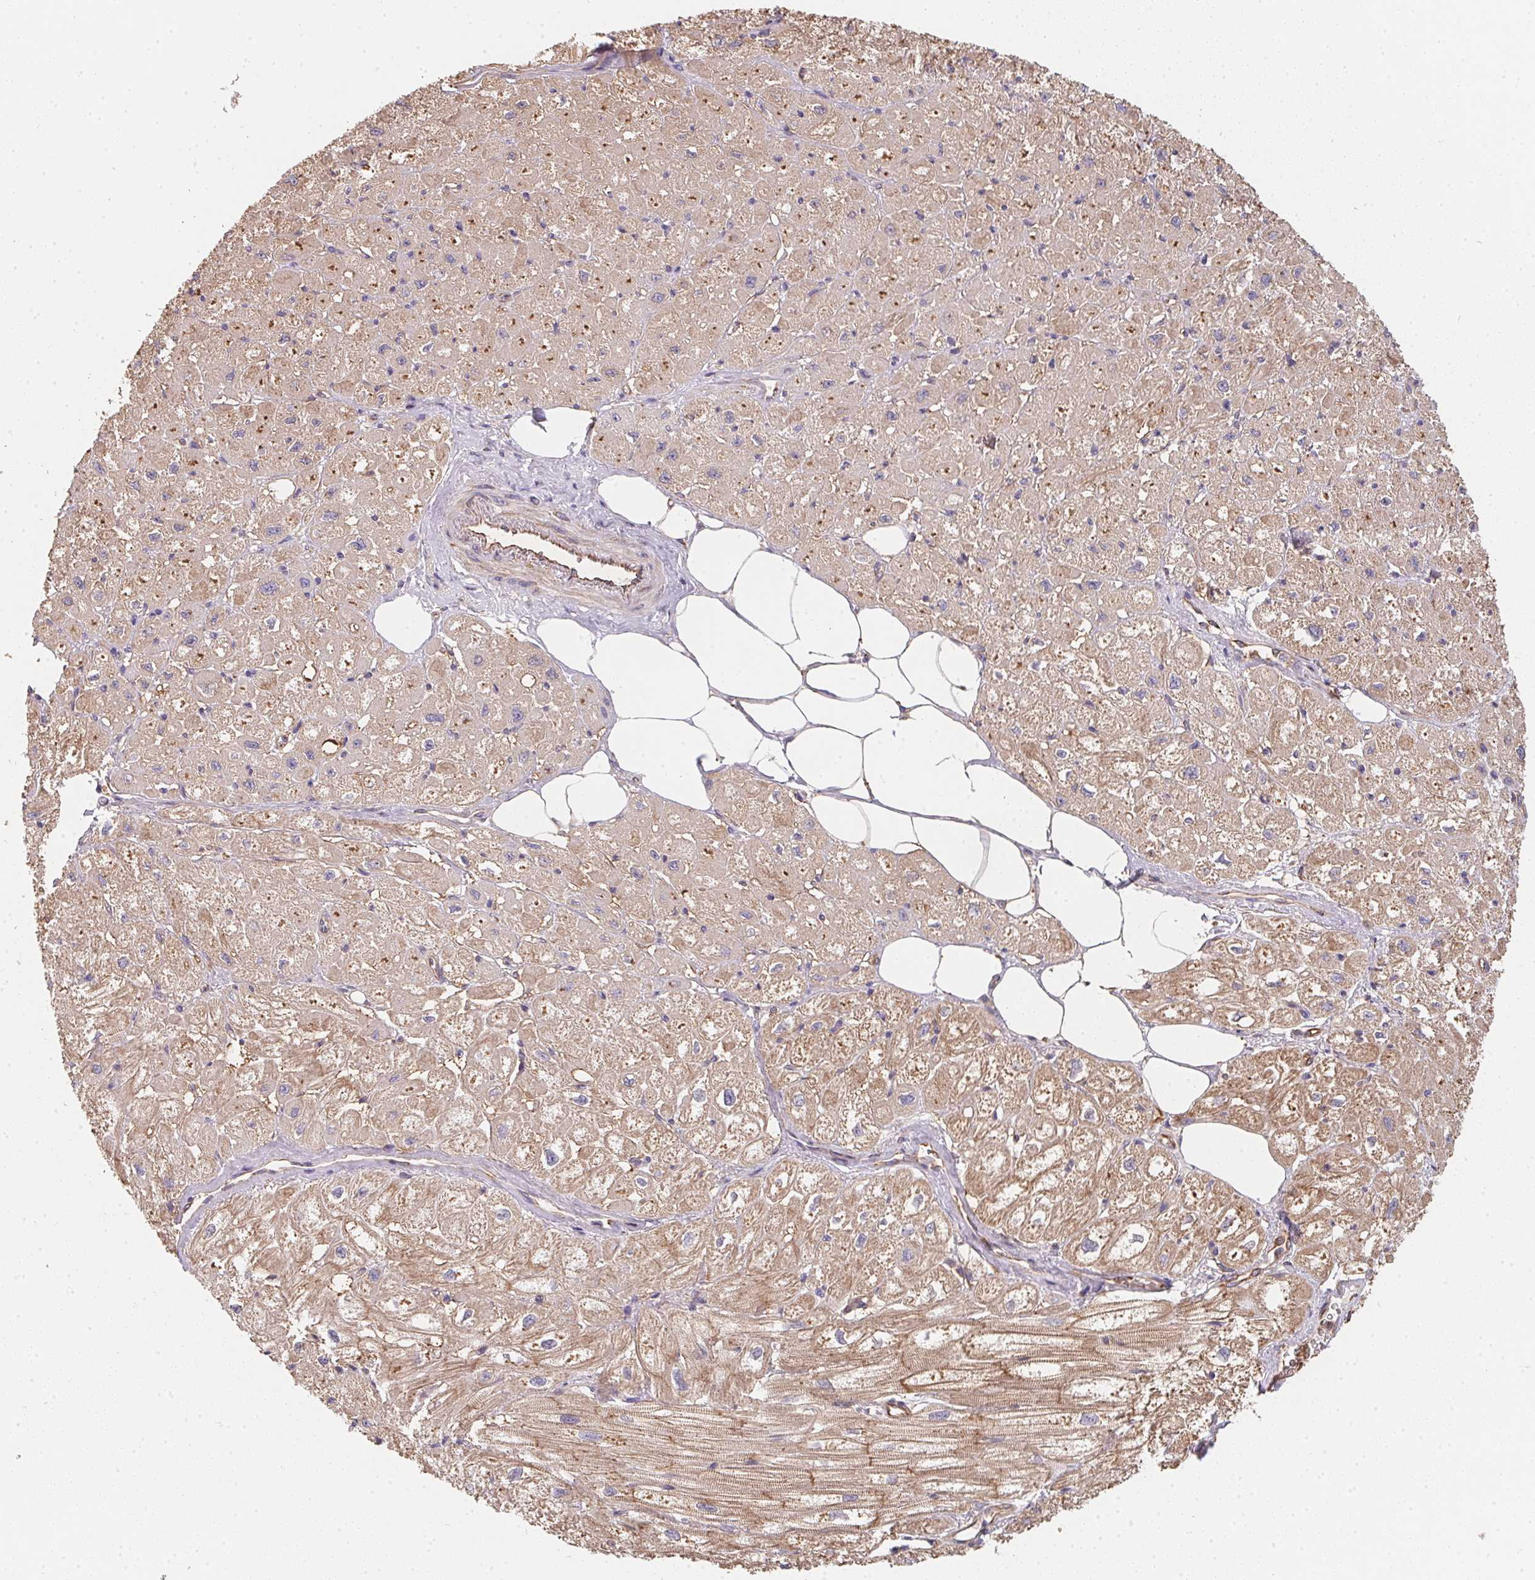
{"staining": {"intensity": "moderate", "quantity": "25%-75%", "location": "cytoplasmic/membranous"}, "tissue": "heart muscle", "cell_type": "Cardiomyocytes", "image_type": "normal", "snomed": [{"axis": "morphology", "description": "Normal tissue, NOS"}, {"axis": "topography", "description": "Heart"}], "caption": "An immunohistochemistry photomicrograph of normal tissue is shown. Protein staining in brown highlights moderate cytoplasmic/membranous positivity in heart muscle within cardiomyocytes. (DAB IHC with brightfield microscopy, high magnification).", "gene": "TBKBP1", "patient": {"sex": "female", "age": 62}}